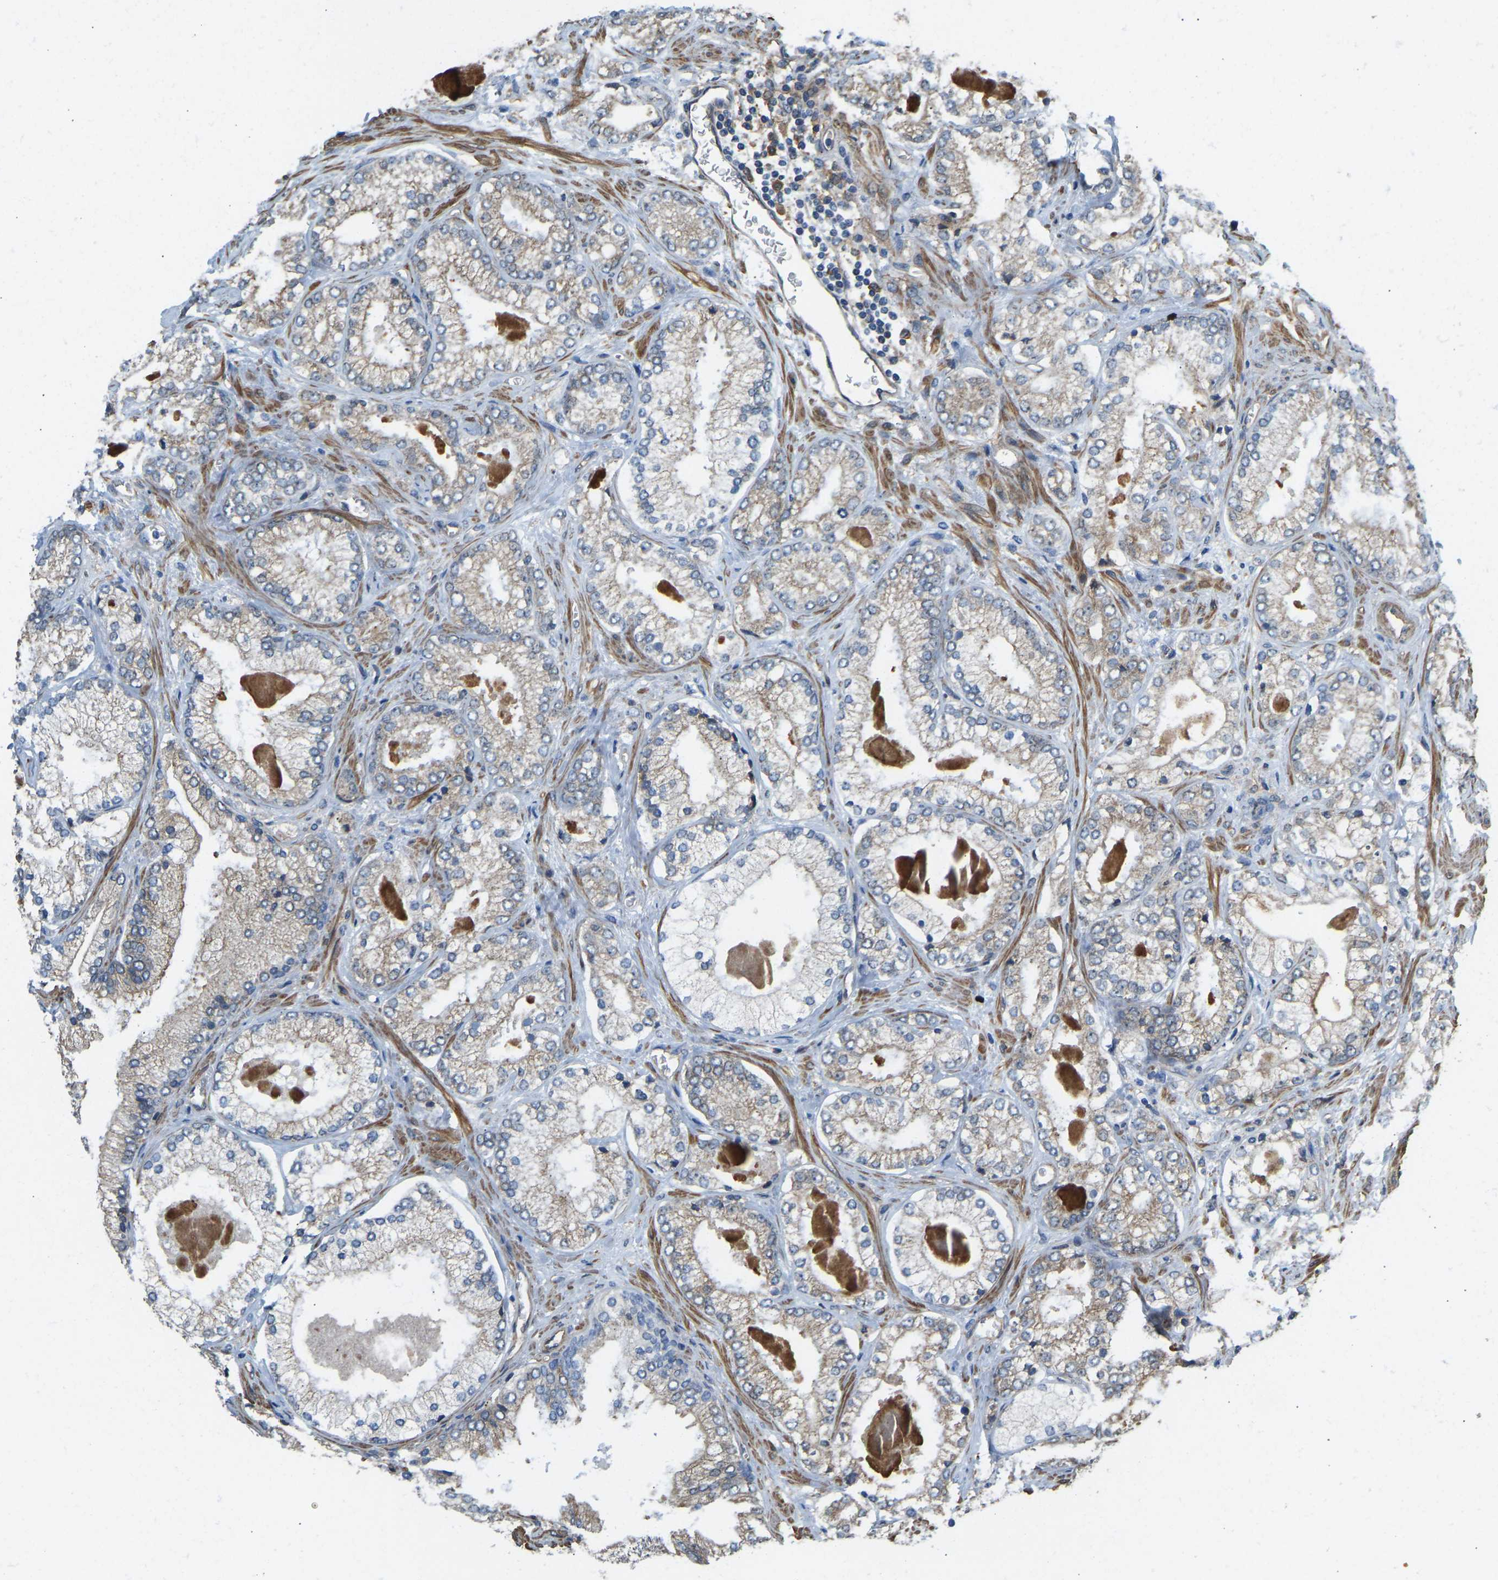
{"staining": {"intensity": "weak", "quantity": "25%-75%", "location": "cytoplasmic/membranous"}, "tissue": "prostate cancer", "cell_type": "Tumor cells", "image_type": "cancer", "snomed": [{"axis": "morphology", "description": "Adenocarcinoma, Low grade"}, {"axis": "topography", "description": "Prostate"}], "caption": "Weak cytoplasmic/membranous expression for a protein is seen in approximately 25%-75% of tumor cells of prostate adenocarcinoma (low-grade) using IHC.", "gene": "OS9", "patient": {"sex": "male", "age": 65}}